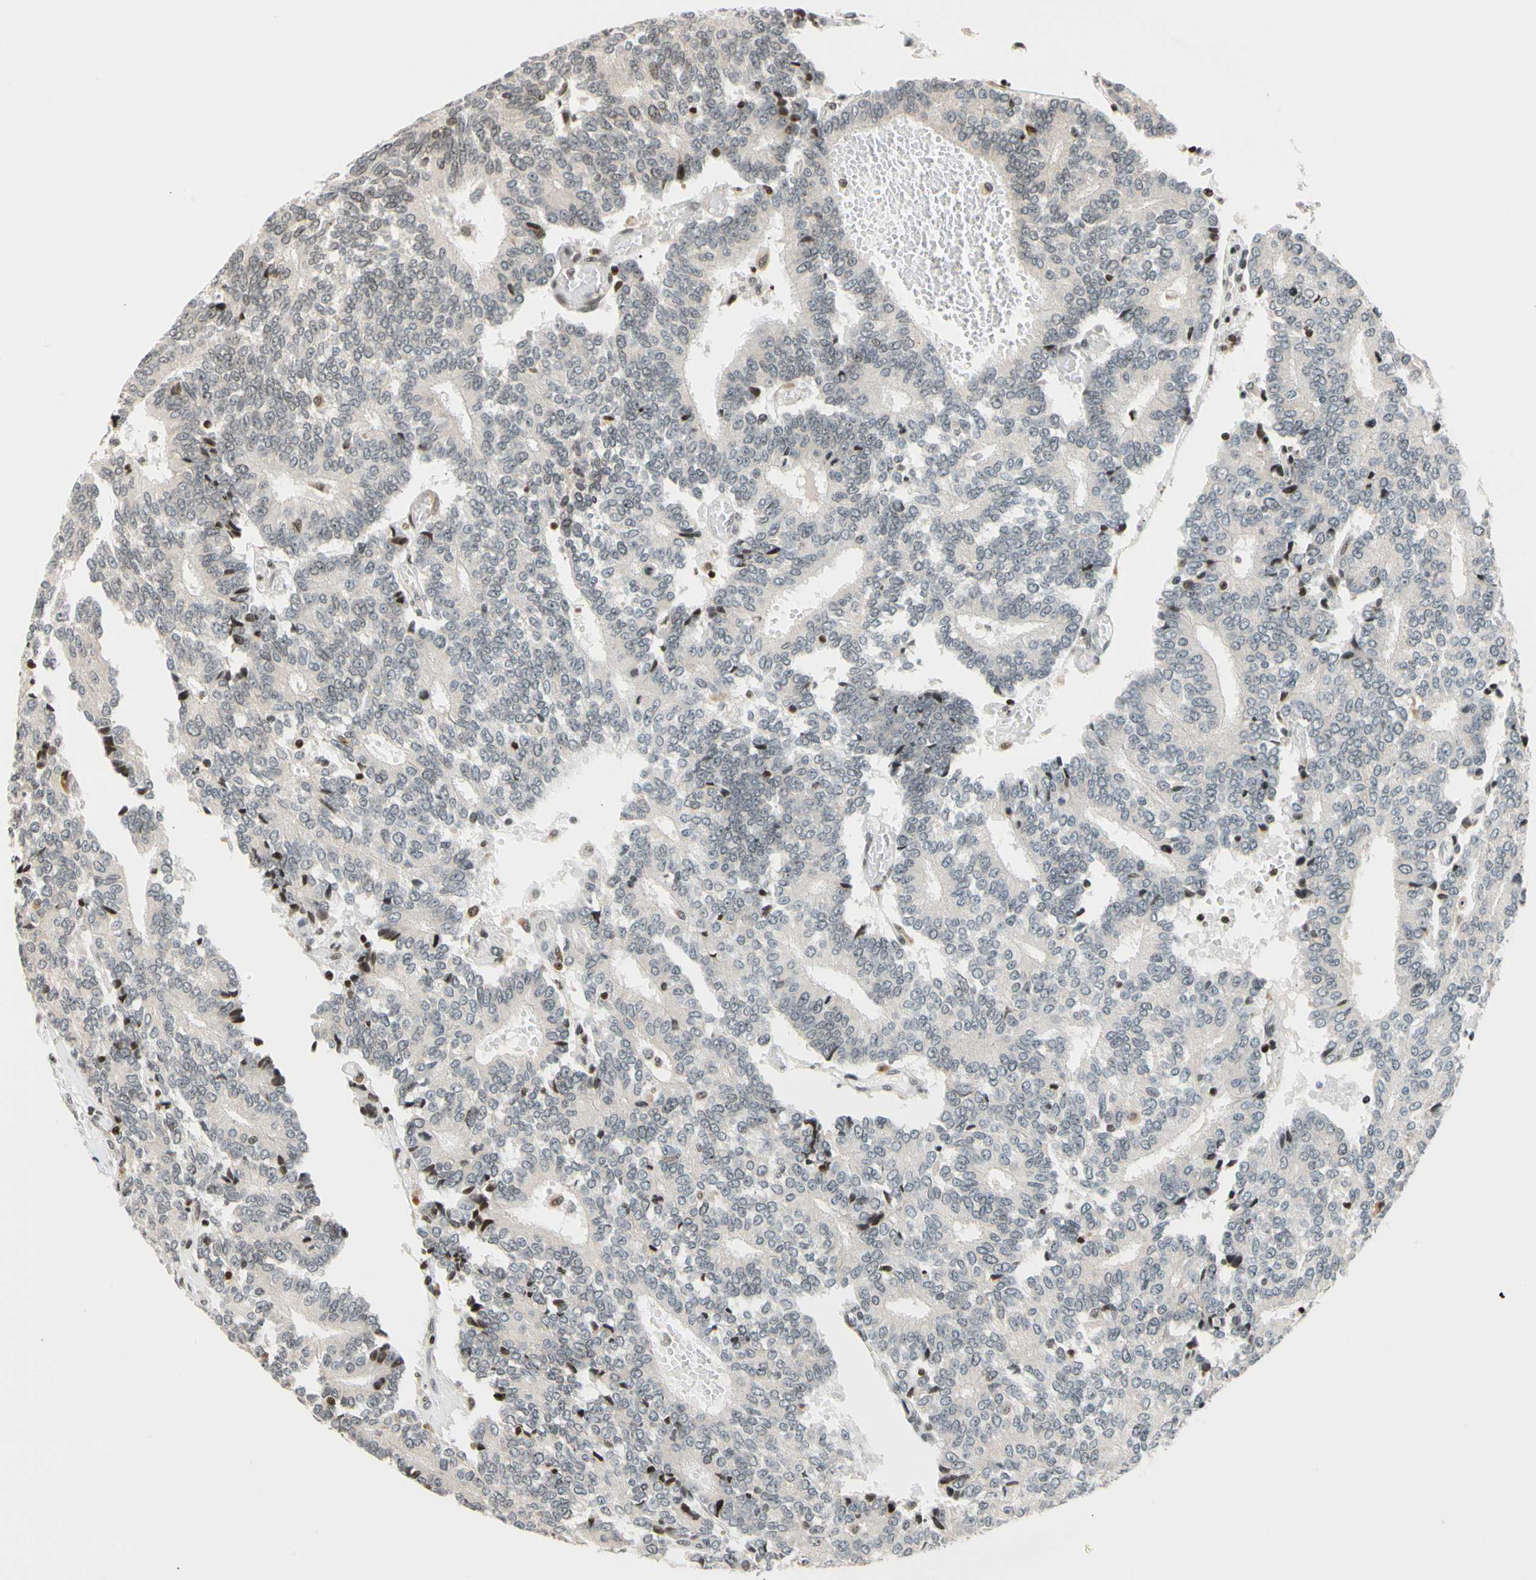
{"staining": {"intensity": "negative", "quantity": "none", "location": "none"}, "tissue": "prostate cancer", "cell_type": "Tumor cells", "image_type": "cancer", "snomed": [{"axis": "morphology", "description": "Adenocarcinoma, High grade"}, {"axis": "topography", "description": "Prostate"}], "caption": "Tumor cells show no significant protein staining in high-grade adenocarcinoma (prostate). The staining was performed using DAB to visualize the protein expression in brown, while the nuclei were stained in blue with hematoxylin (Magnification: 20x).", "gene": "CDK7", "patient": {"sex": "male", "age": 55}}